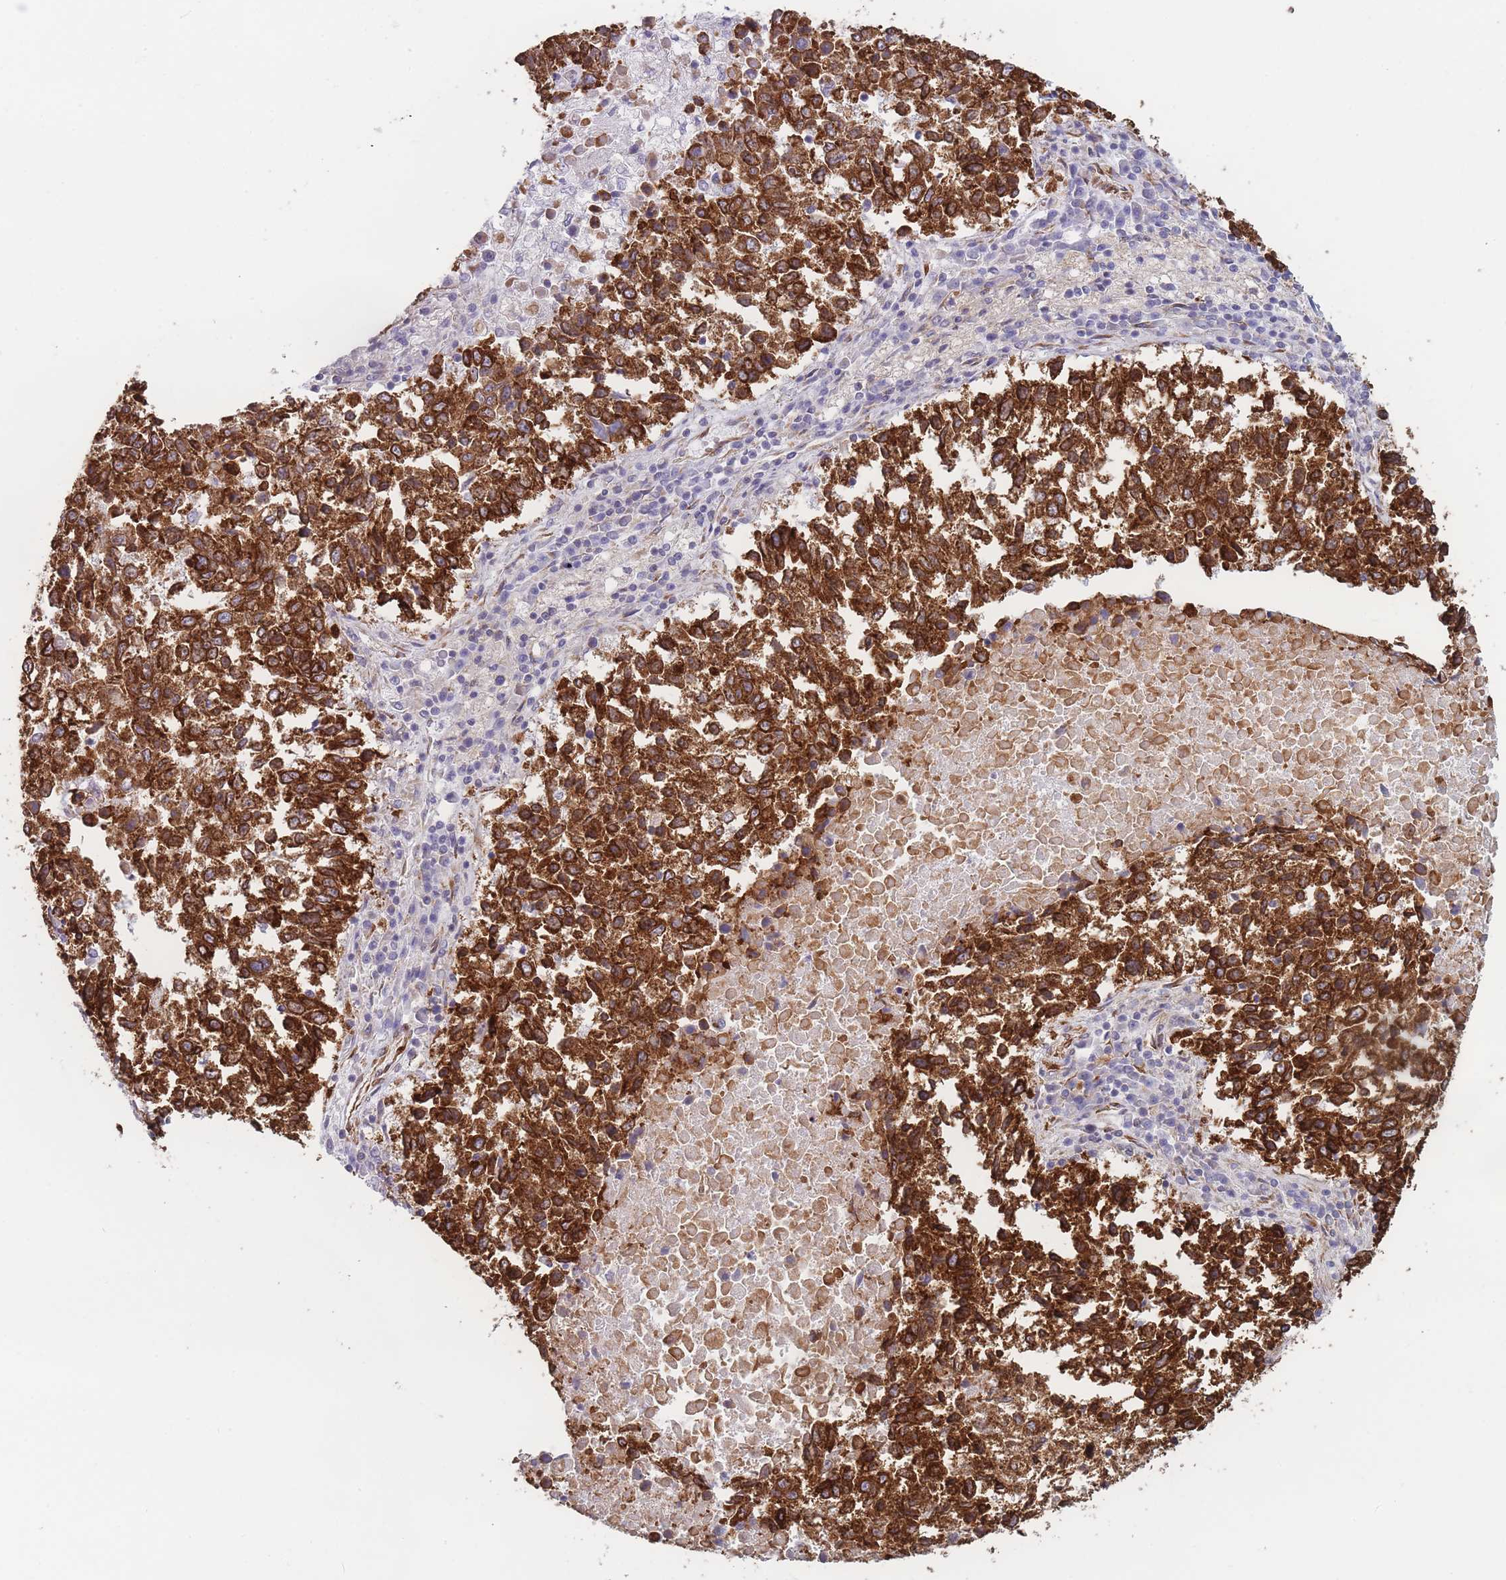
{"staining": {"intensity": "strong", "quantity": ">75%", "location": "cytoplasmic/membranous"}, "tissue": "lung cancer", "cell_type": "Tumor cells", "image_type": "cancer", "snomed": [{"axis": "morphology", "description": "Squamous cell carcinoma, NOS"}, {"axis": "topography", "description": "Lung"}], "caption": "Immunohistochemistry (IHC) image of neoplastic tissue: lung squamous cell carcinoma stained using IHC shows high levels of strong protein expression localized specifically in the cytoplasmic/membranous of tumor cells, appearing as a cytoplasmic/membranous brown color.", "gene": "AK9", "patient": {"sex": "male", "age": 73}}